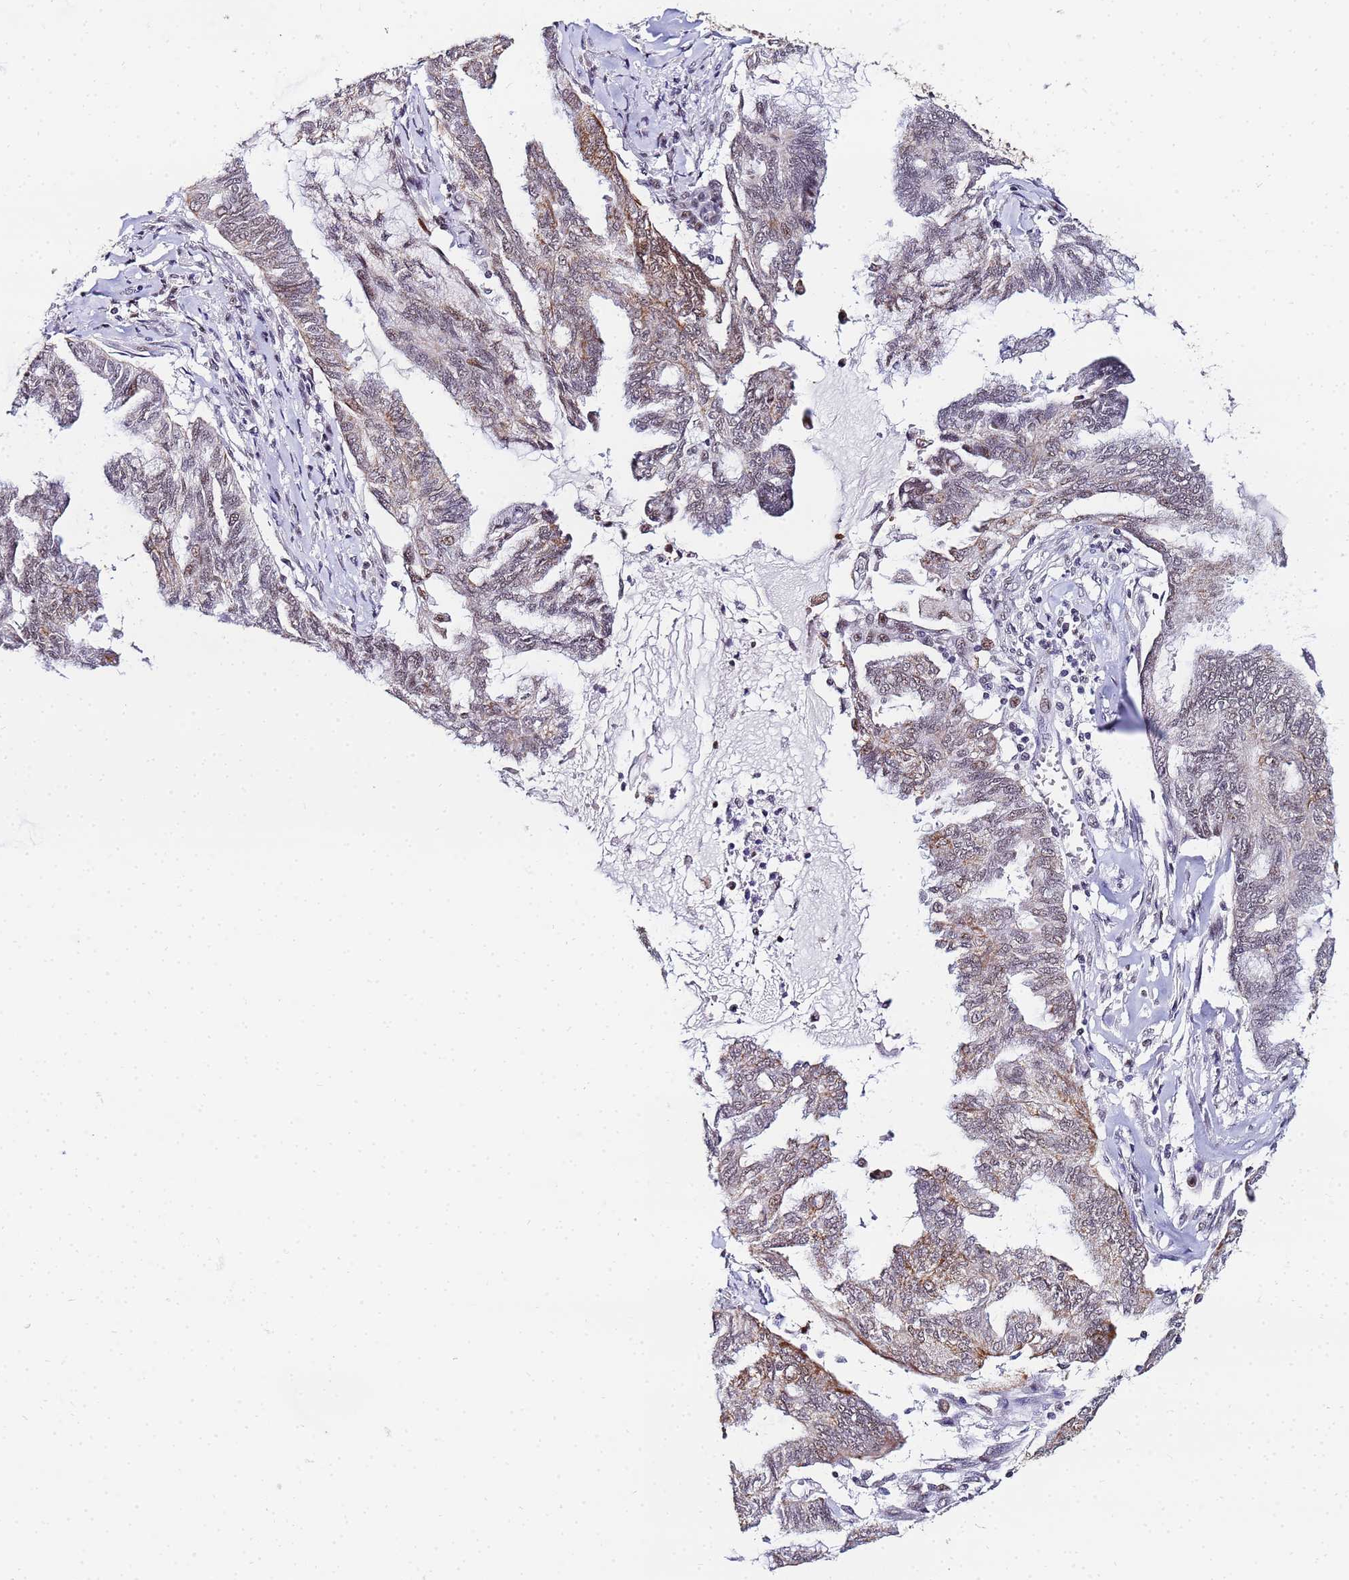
{"staining": {"intensity": "moderate", "quantity": "25%-75%", "location": "cytoplasmic/membranous"}, "tissue": "endometrial cancer", "cell_type": "Tumor cells", "image_type": "cancer", "snomed": [{"axis": "morphology", "description": "Adenocarcinoma, NOS"}, {"axis": "topography", "description": "Endometrium"}], "caption": "Adenocarcinoma (endometrial) stained with immunohistochemistry (IHC) reveals moderate cytoplasmic/membranous staining in approximately 25%-75% of tumor cells.", "gene": "CKMT1A", "patient": {"sex": "female", "age": 86}}